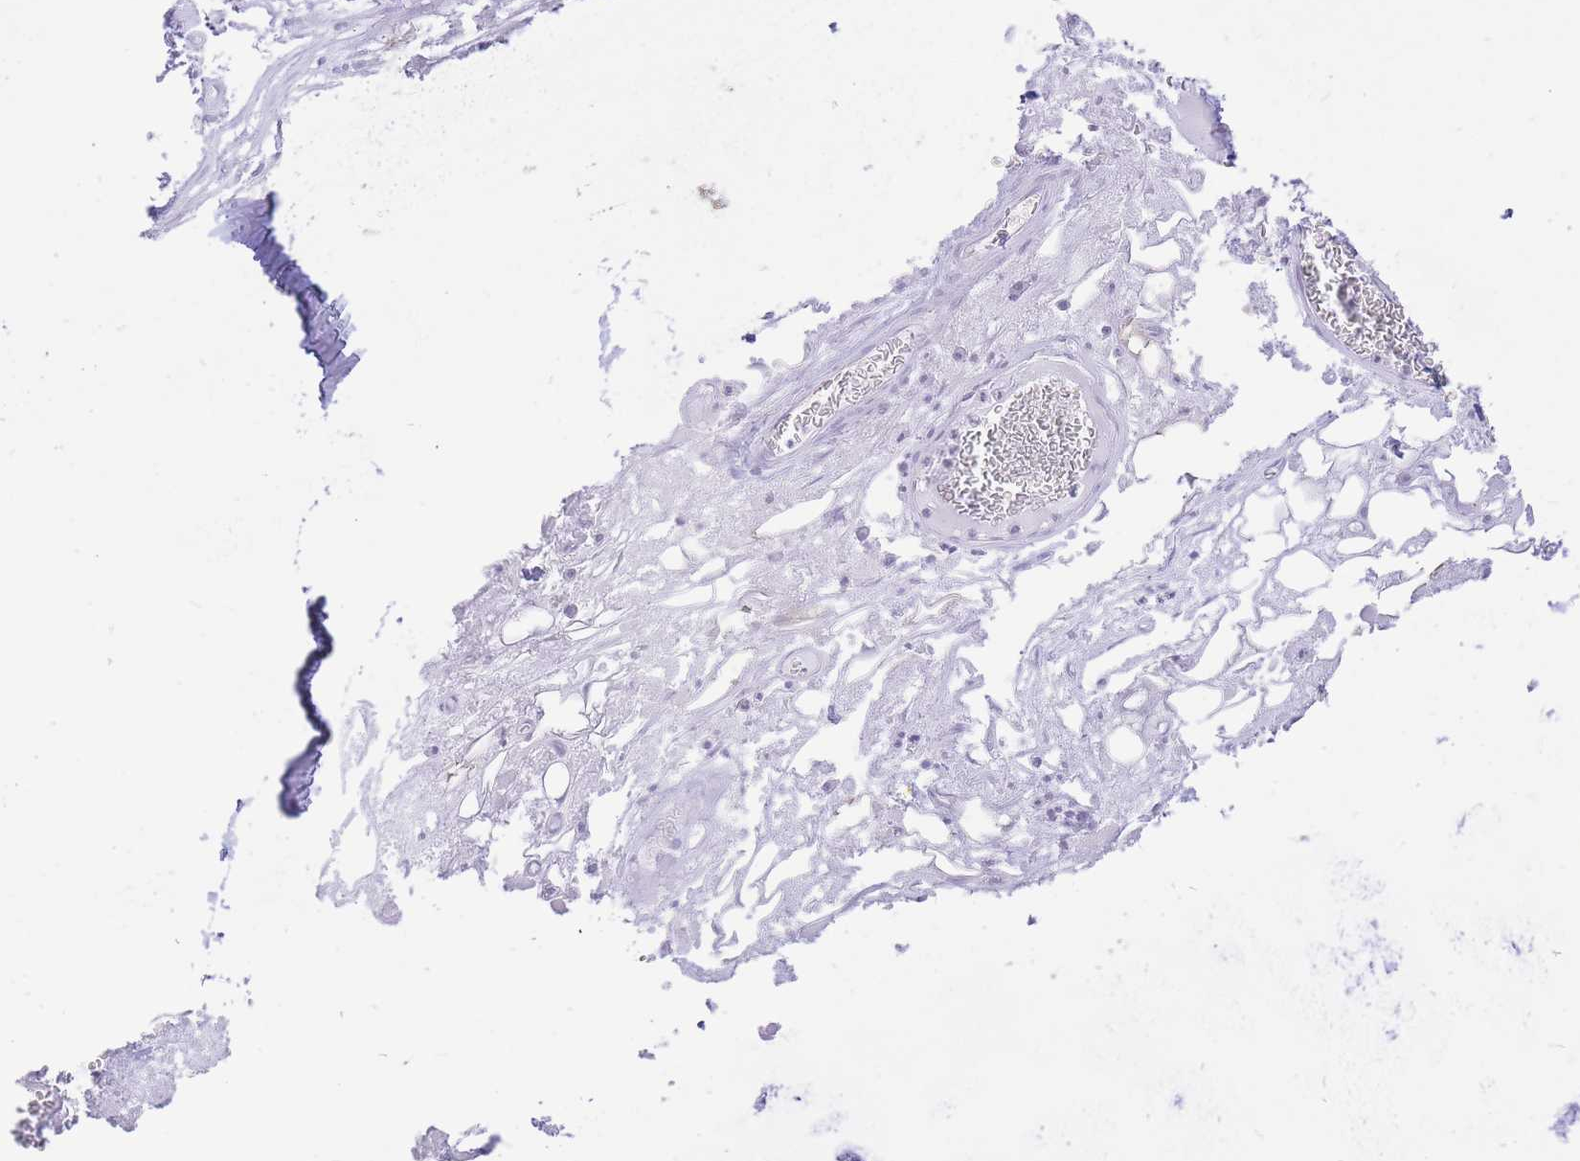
{"staining": {"intensity": "negative", "quantity": "none", "location": "none"}, "tissue": "adipose tissue", "cell_type": "Adipocytes", "image_type": "normal", "snomed": [{"axis": "morphology", "description": "Normal tissue, NOS"}, {"axis": "topography", "description": "Cartilage tissue"}], "caption": "There is no significant expression in adipocytes of adipose tissue. (Immunohistochemistry (ihc), brightfield microscopy, high magnification).", "gene": "MINDY2", "patient": {"sex": "male", "age": 57}}